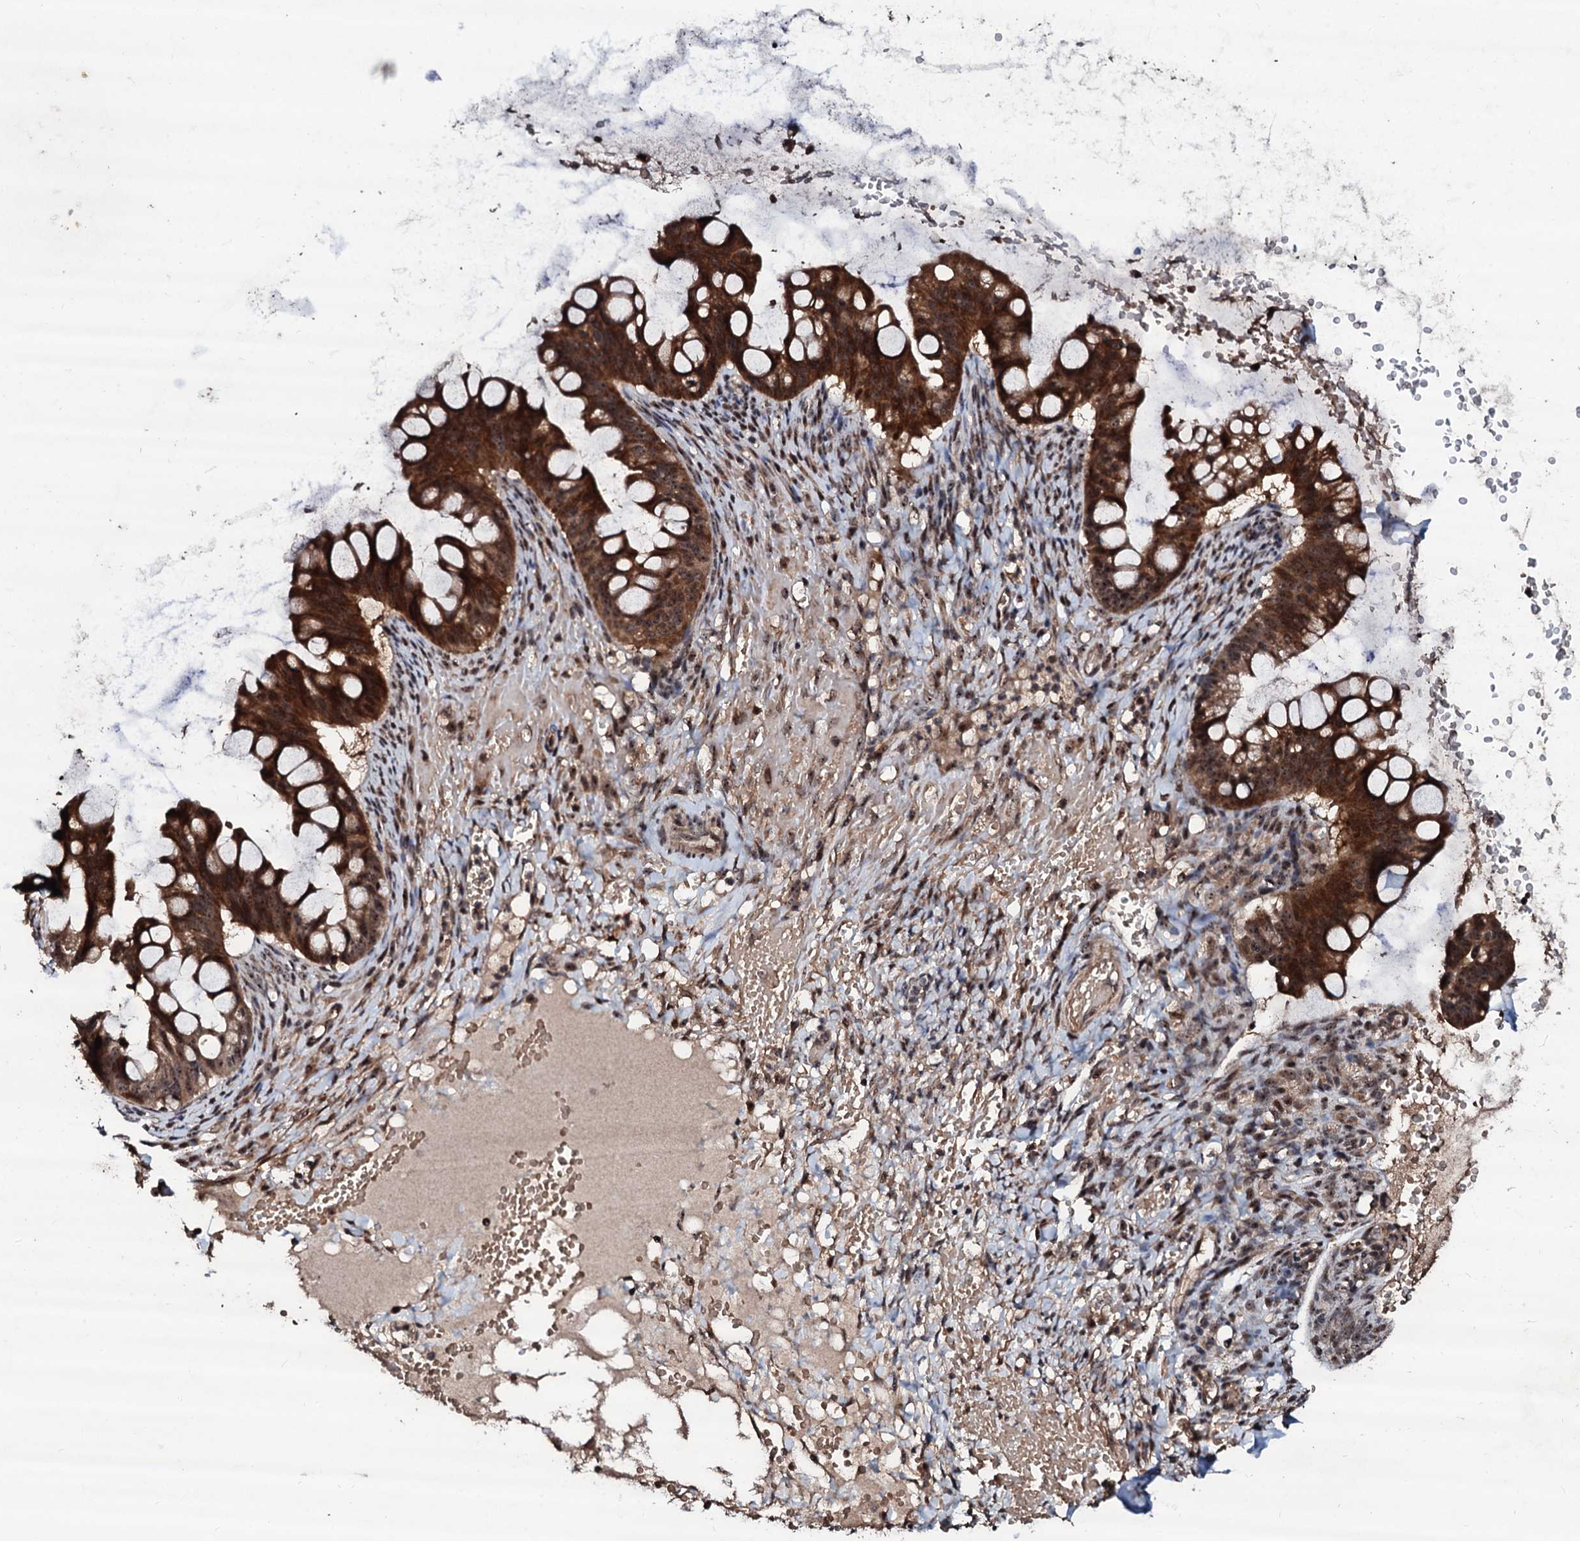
{"staining": {"intensity": "moderate", "quantity": ">75%", "location": "cytoplasmic/membranous,nuclear"}, "tissue": "ovarian cancer", "cell_type": "Tumor cells", "image_type": "cancer", "snomed": [{"axis": "morphology", "description": "Cystadenocarcinoma, mucinous, NOS"}, {"axis": "topography", "description": "Ovary"}], "caption": "Protein analysis of ovarian mucinous cystadenocarcinoma tissue displays moderate cytoplasmic/membranous and nuclear expression in approximately >75% of tumor cells. (Stains: DAB in brown, nuclei in blue, Microscopy: brightfield microscopy at high magnification).", "gene": "SUPT7L", "patient": {"sex": "female", "age": 73}}